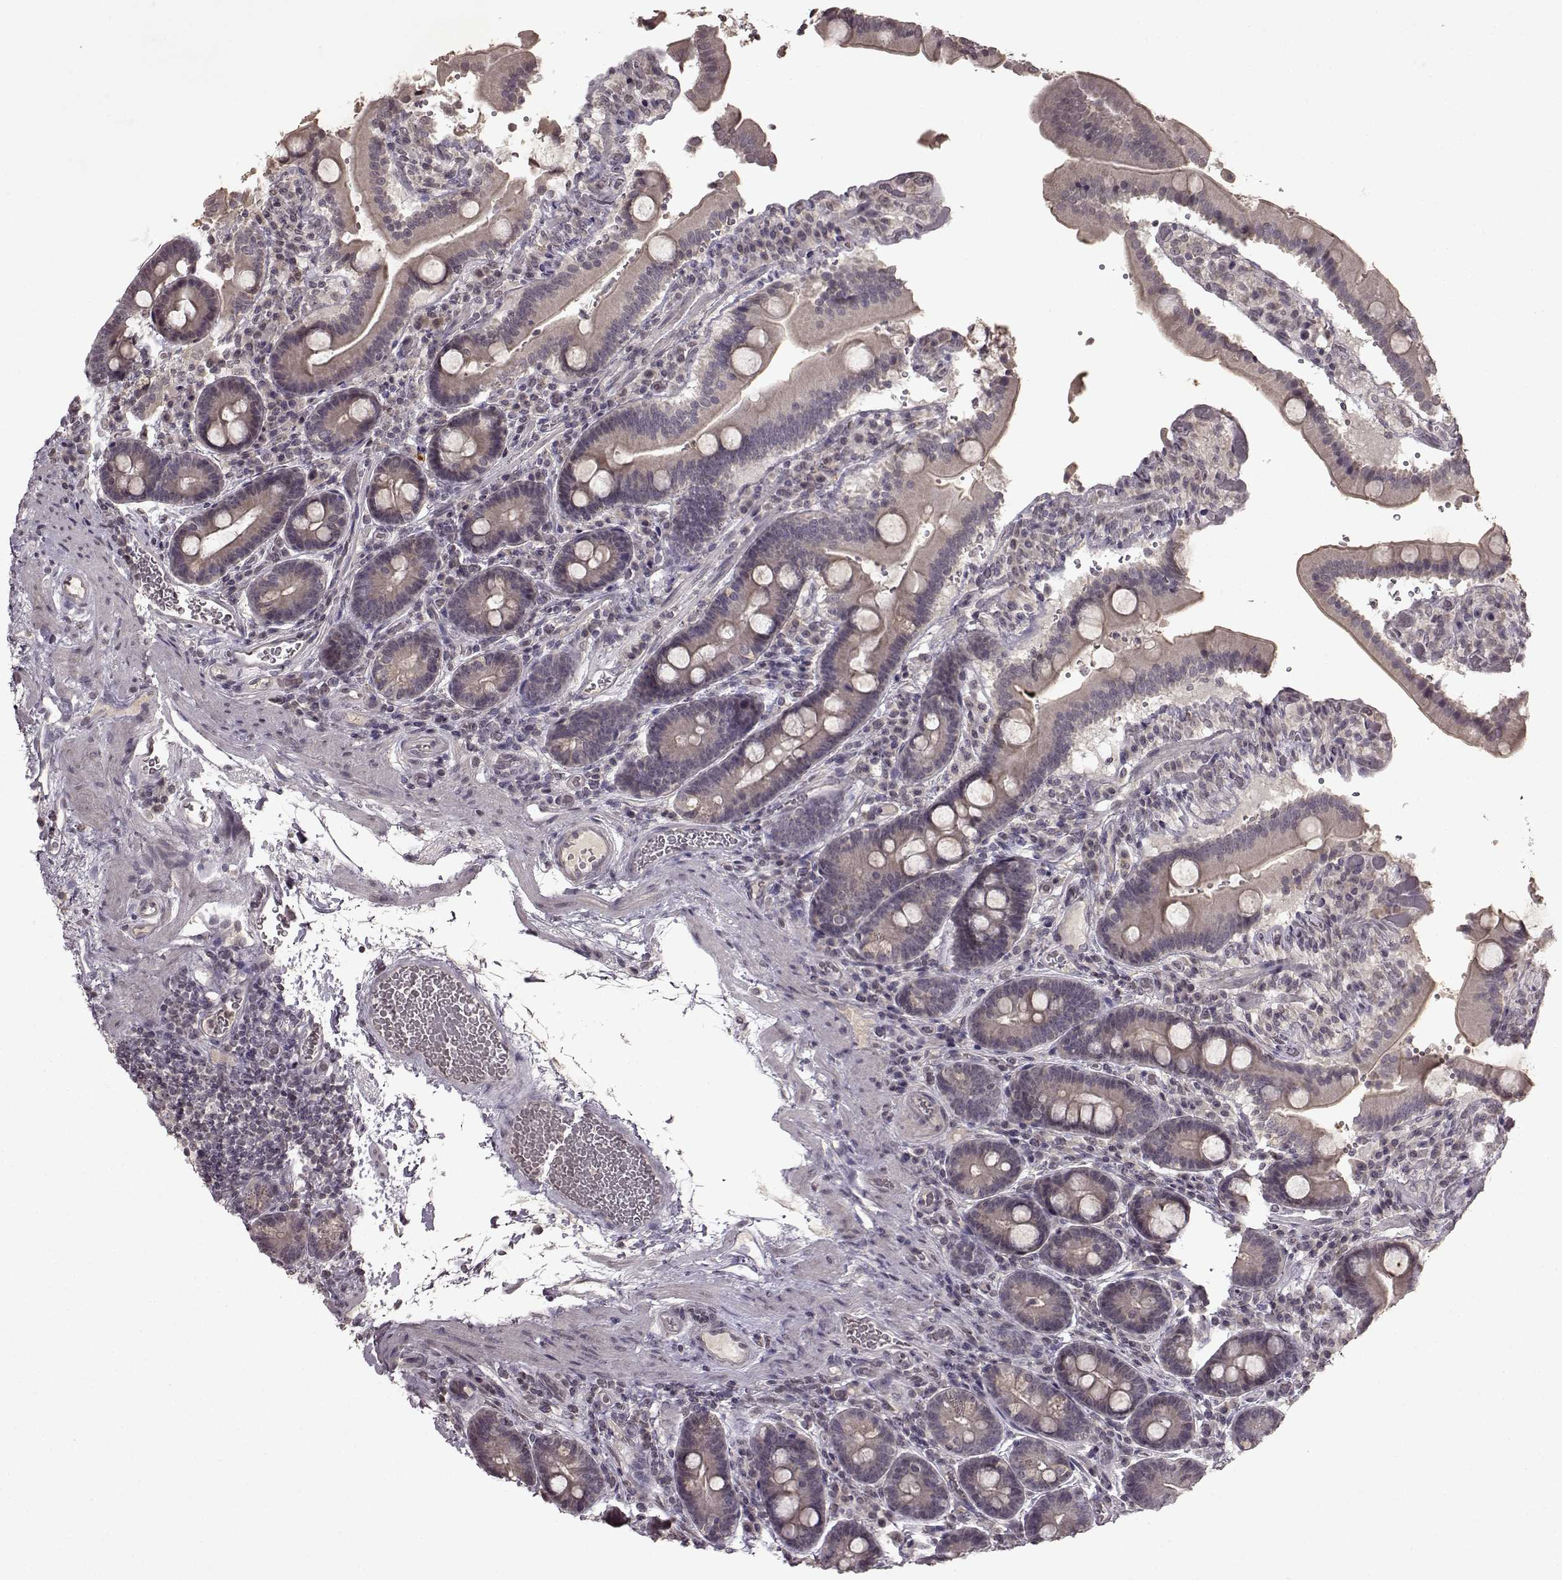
{"staining": {"intensity": "negative", "quantity": "none", "location": "none"}, "tissue": "duodenum", "cell_type": "Glandular cells", "image_type": "normal", "snomed": [{"axis": "morphology", "description": "Normal tissue, NOS"}, {"axis": "topography", "description": "Duodenum"}], "caption": "Human duodenum stained for a protein using IHC shows no staining in glandular cells.", "gene": "LHB", "patient": {"sex": "female", "age": 62}}